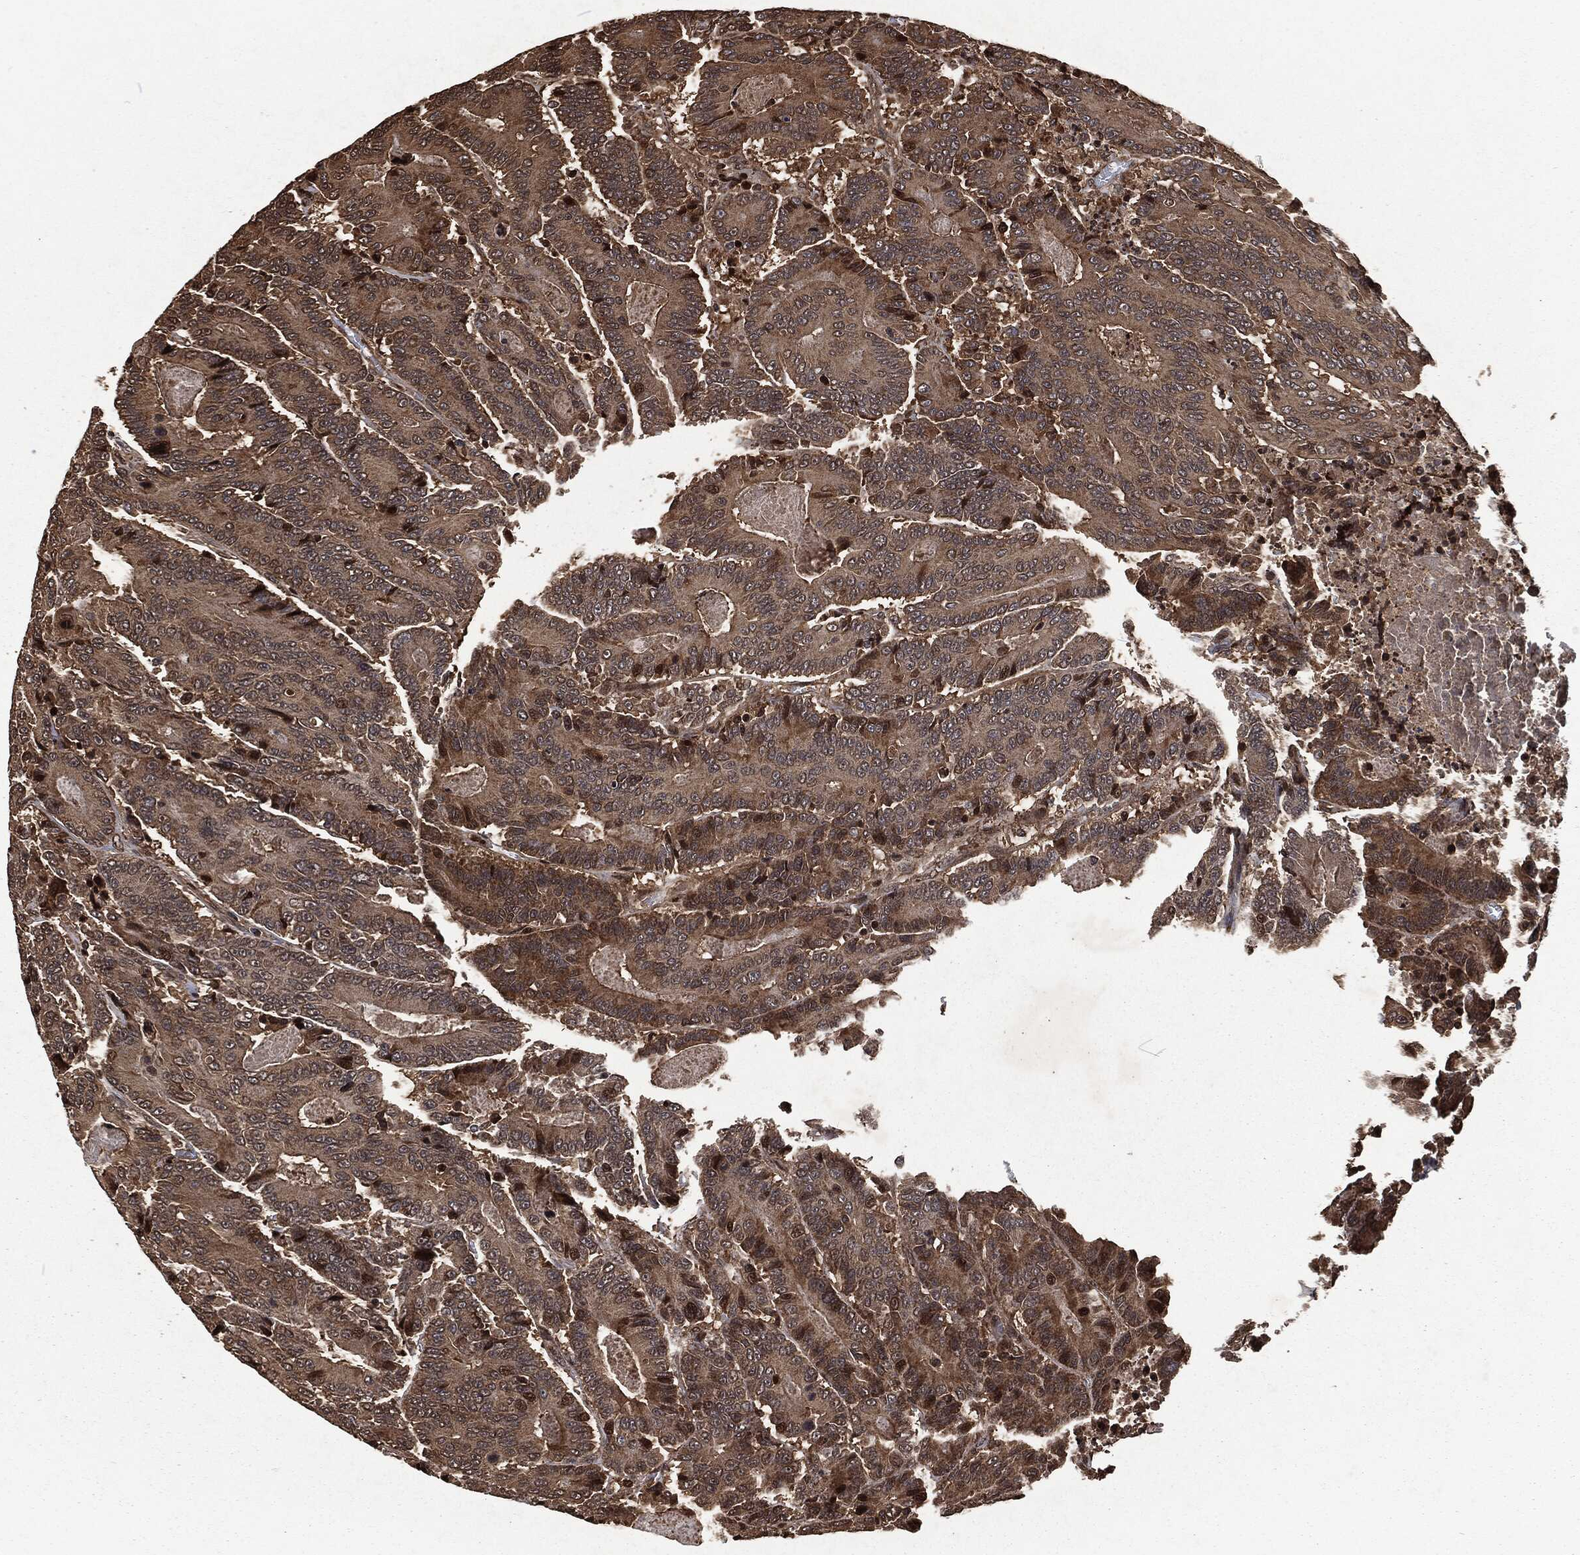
{"staining": {"intensity": "moderate", "quantity": "25%-75%", "location": "cytoplasmic/membranous"}, "tissue": "colorectal cancer", "cell_type": "Tumor cells", "image_type": "cancer", "snomed": [{"axis": "morphology", "description": "Adenocarcinoma, NOS"}, {"axis": "topography", "description": "Colon"}], "caption": "Human adenocarcinoma (colorectal) stained with a protein marker reveals moderate staining in tumor cells.", "gene": "SNAI1", "patient": {"sex": "male", "age": 83}}